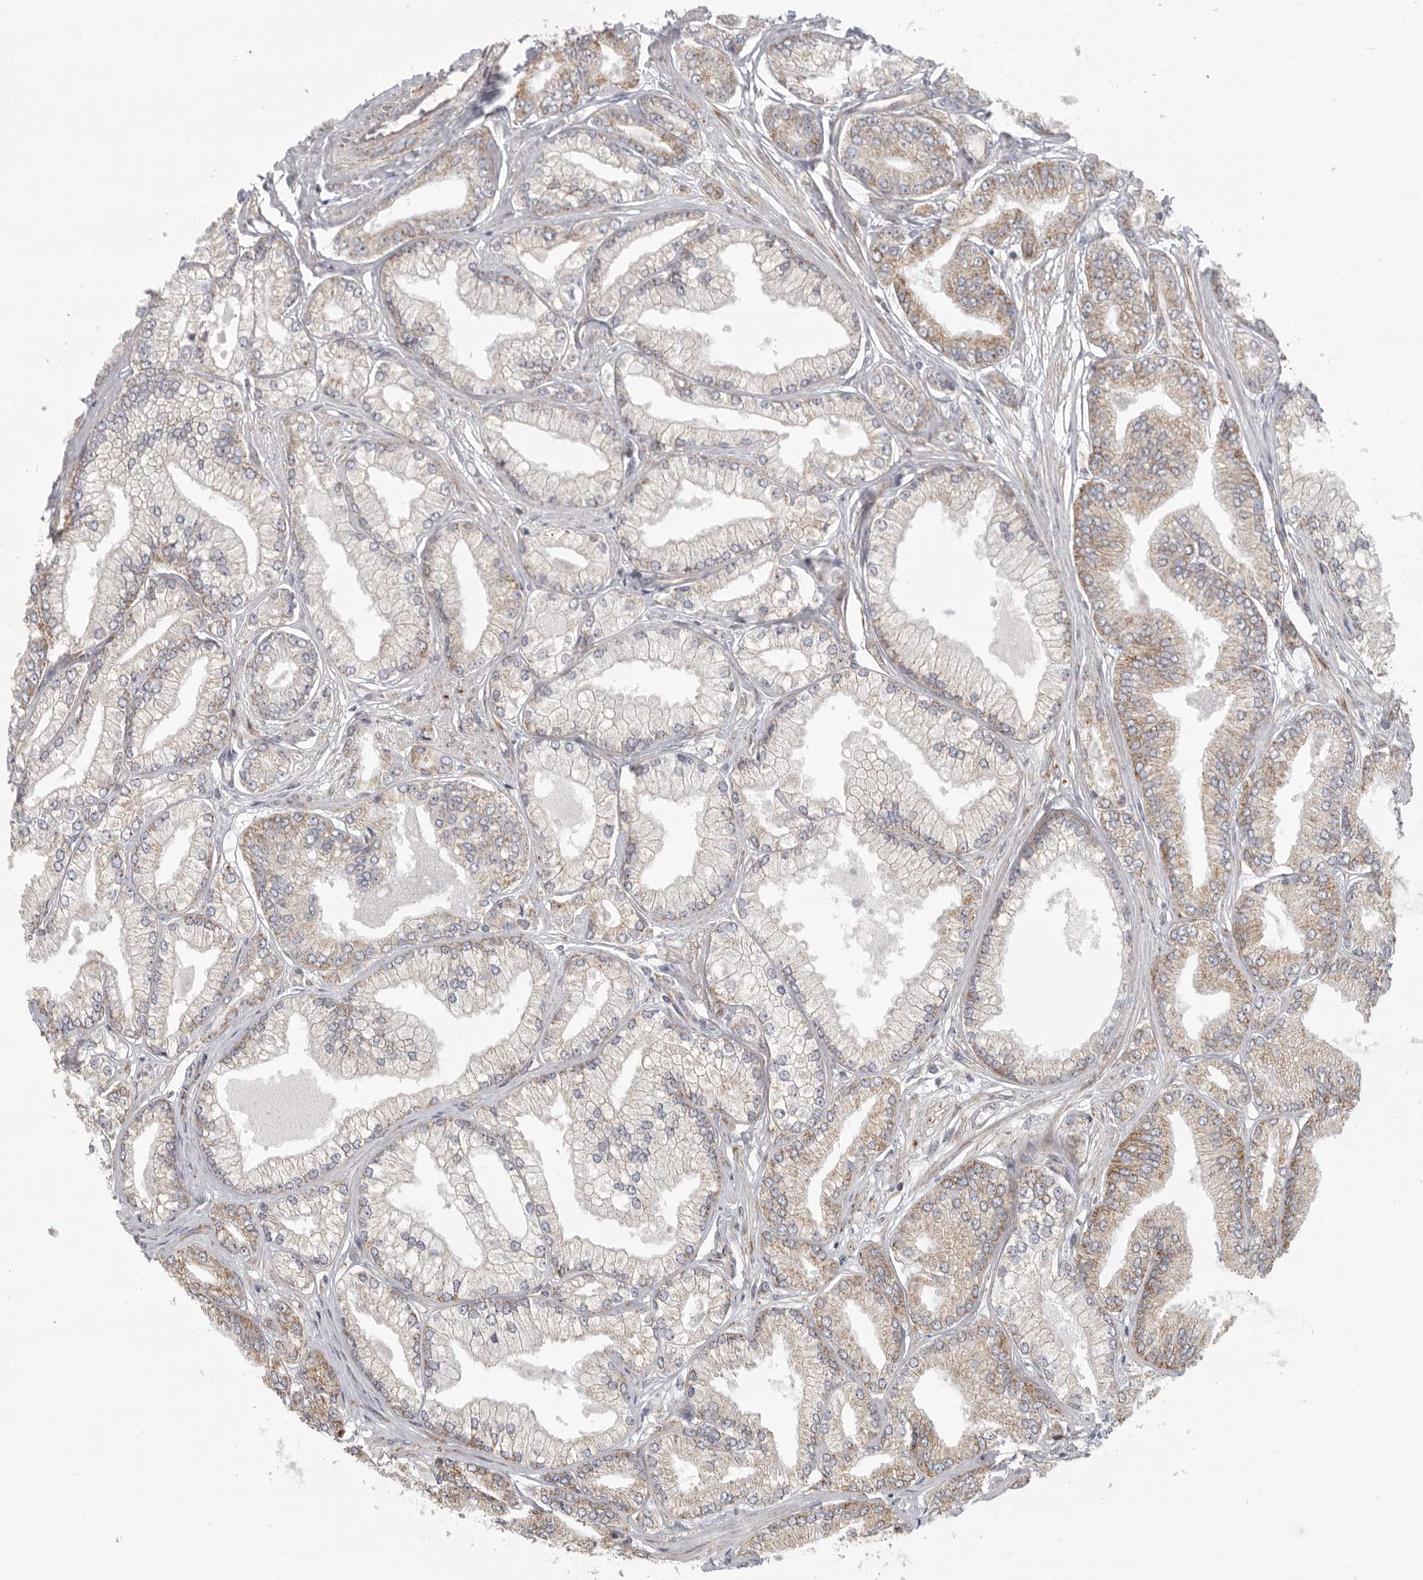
{"staining": {"intensity": "weak", "quantity": "25%-75%", "location": "cytoplasmic/membranous"}, "tissue": "prostate cancer", "cell_type": "Tumor cells", "image_type": "cancer", "snomed": [{"axis": "morphology", "description": "Adenocarcinoma, Low grade"}, {"axis": "topography", "description": "Prostate"}], "caption": "About 25%-75% of tumor cells in human prostate low-grade adenocarcinoma demonstrate weak cytoplasmic/membranous protein positivity as visualized by brown immunohistochemical staining.", "gene": "FKBP8", "patient": {"sex": "male", "age": 52}}